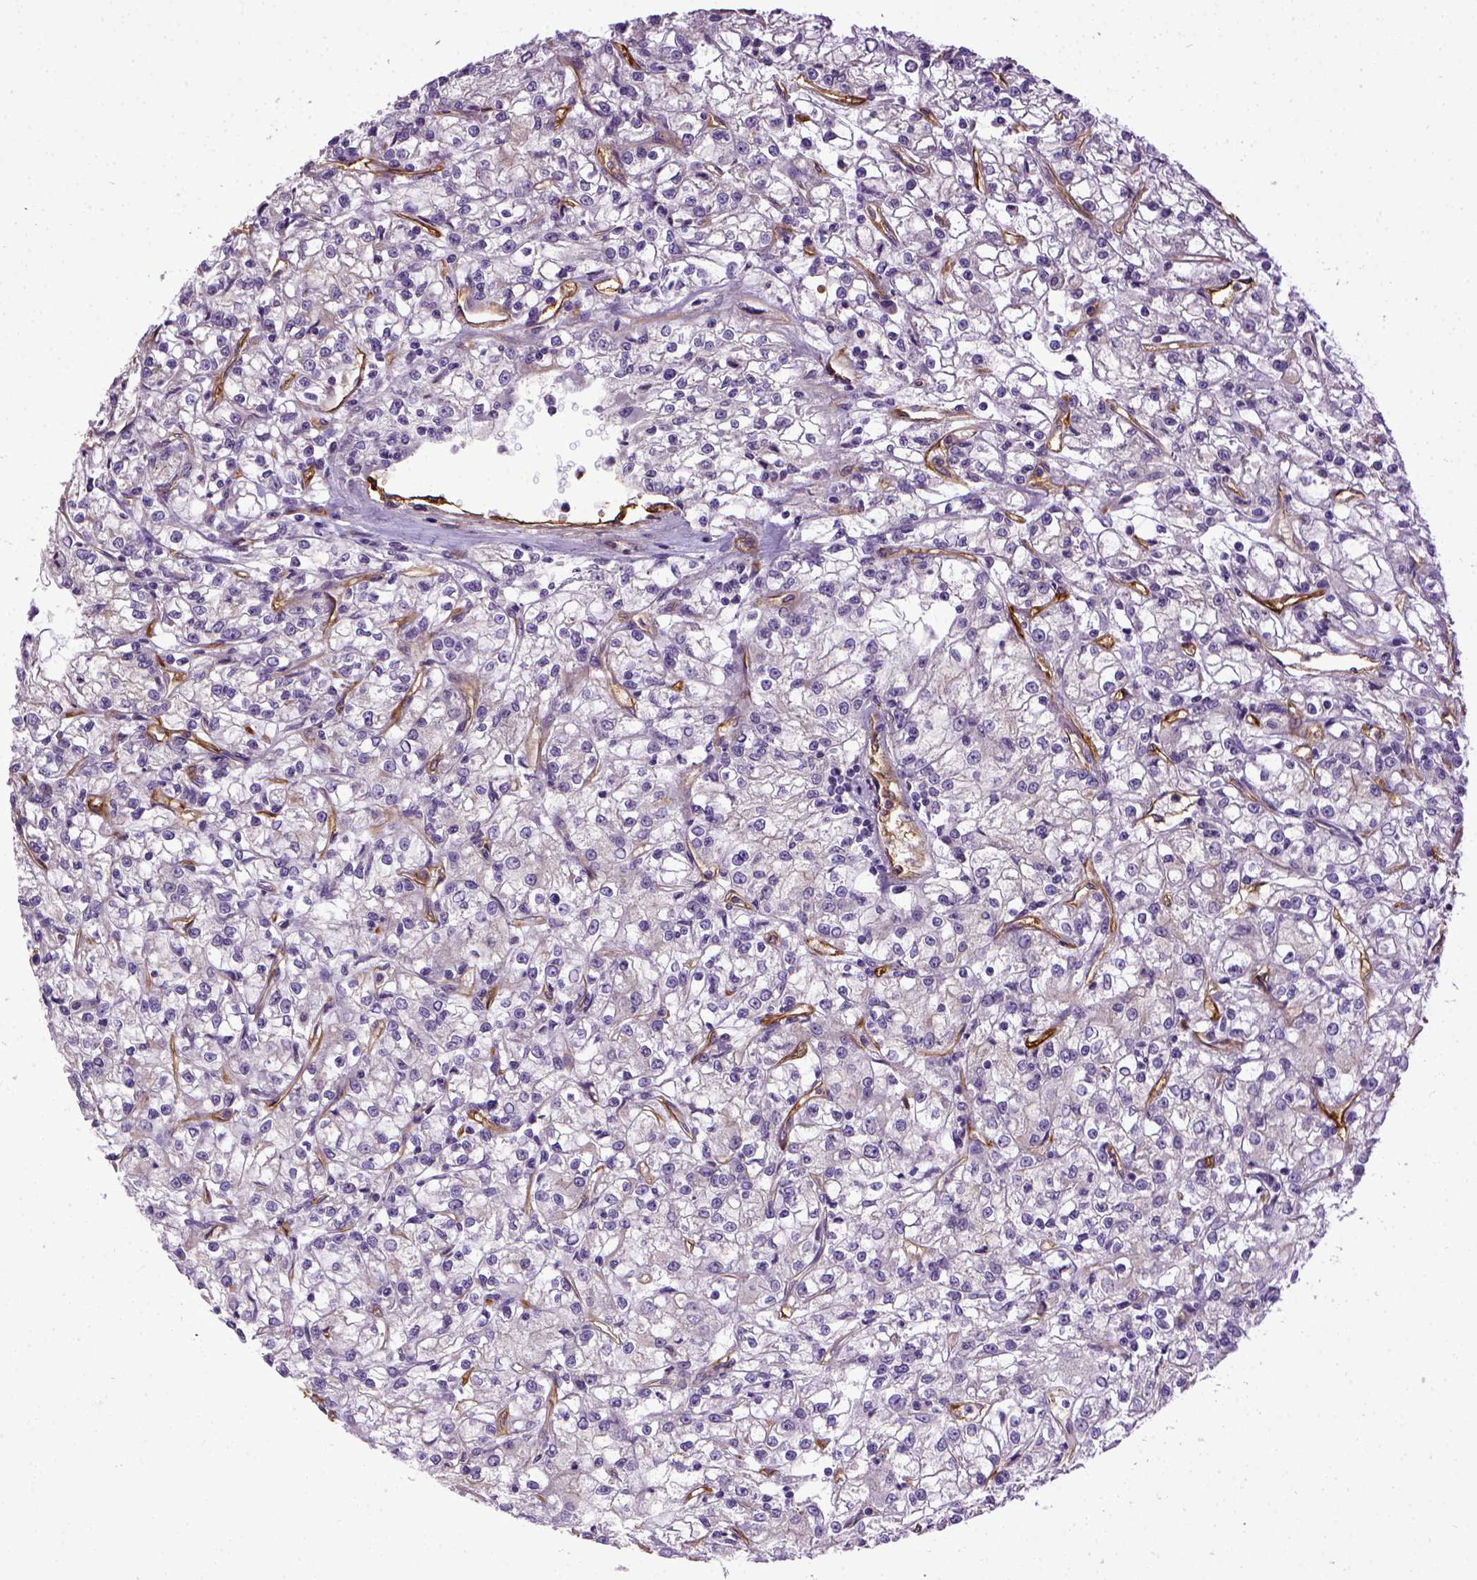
{"staining": {"intensity": "negative", "quantity": "none", "location": "none"}, "tissue": "renal cancer", "cell_type": "Tumor cells", "image_type": "cancer", "snomed": [{"axis": "morphology", "description": "Adenocarcinoma, NOS"}, {"axis": "topography", "description": "Kidney"}], "caption": "This is an immunohistochemistry (IHC) photomicrograph of renal adenocarcinoma. There is no positivity in tumor cells.", "gene": "ENG", "patient": {"sex": "female", "age": 59}}